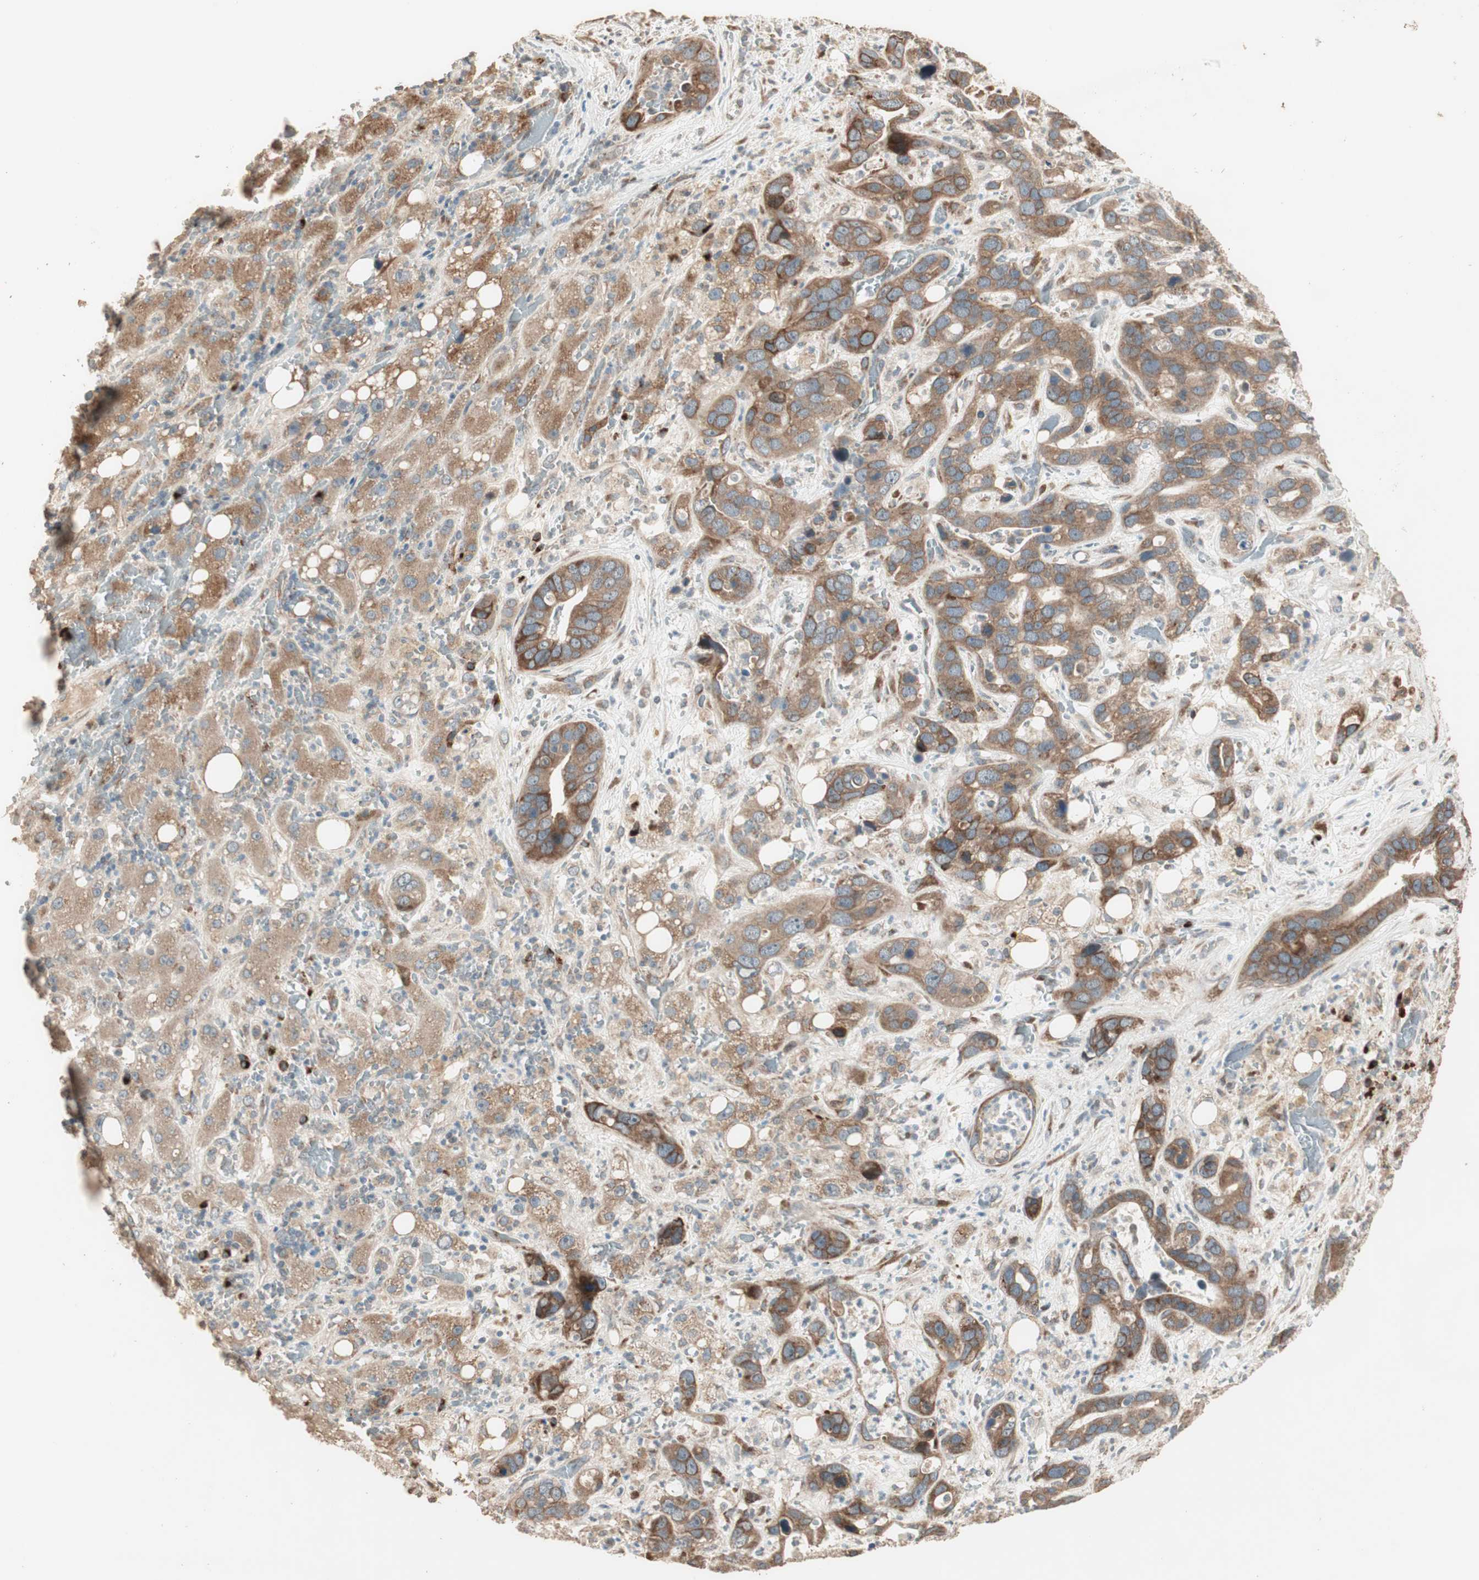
{"staining": {"intensity": "moderate", "quantity": ">75%", "location": "cytoplasmic/membranous"}, "tissue": "liver cancer", "cell_type": "Tumor cells", "image_type": "cancer", "snomed": [{"axis": "morphology", "description": "Cholangiocarcinoma"}, {"axis": "topography", "description": "Liver"}], "caption": "Immunohistochemistry histopathology image of neoplastic tissue: human cholangiocarcinoma (liver) stained using immunohistochemistry (IHC) displays medium levels of moderate protein expression localized specifically in the cytoplasmic/membranous of tumor cells, appearing as a cytoplasmic/membranous brown color.", "gene": "RARRES1", "patient": {"sex": "female", "age": 65}}